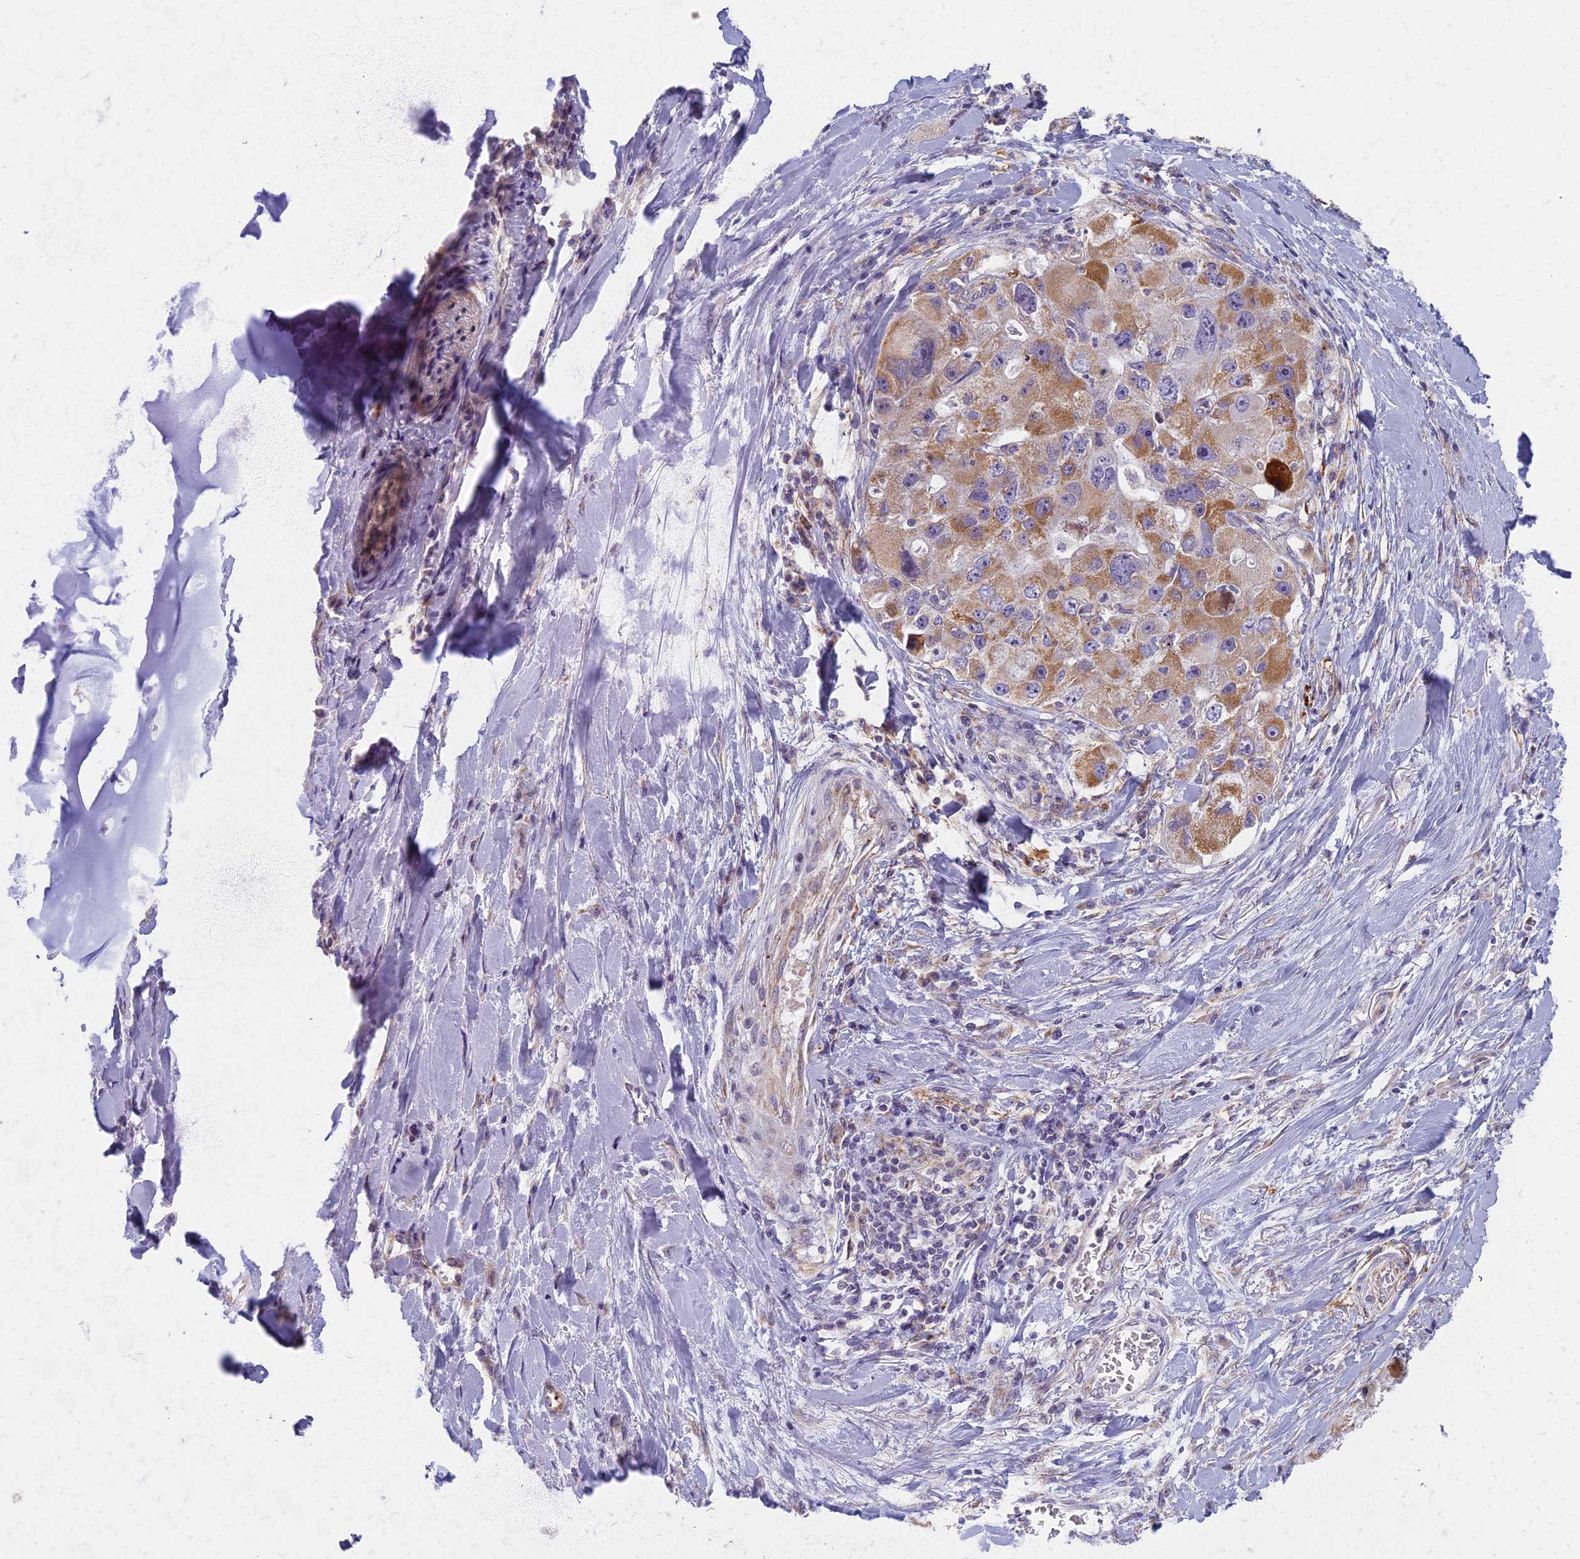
{"staining": {"intensity": "moderate", "quantity": ">75%", "location": "cytoplasmic/membranous"}, "tissue": "lung cancer", "cell_type": "Tumor cells", "image_type": "cancer", "snomed": [{"axis": "morphology", "description": "Adenocarcinoma, NOS"}, {"axis": "topography", "description": "Lung"}], "caption": "Protein expression analysis of human lung cancer (adenocarcinoma) reveals moderate cytoplasmic/membranous expression in about >75% of tumor cells.", "gene": "MRPS25", "patient": {"sex": "female", "age": 54}}